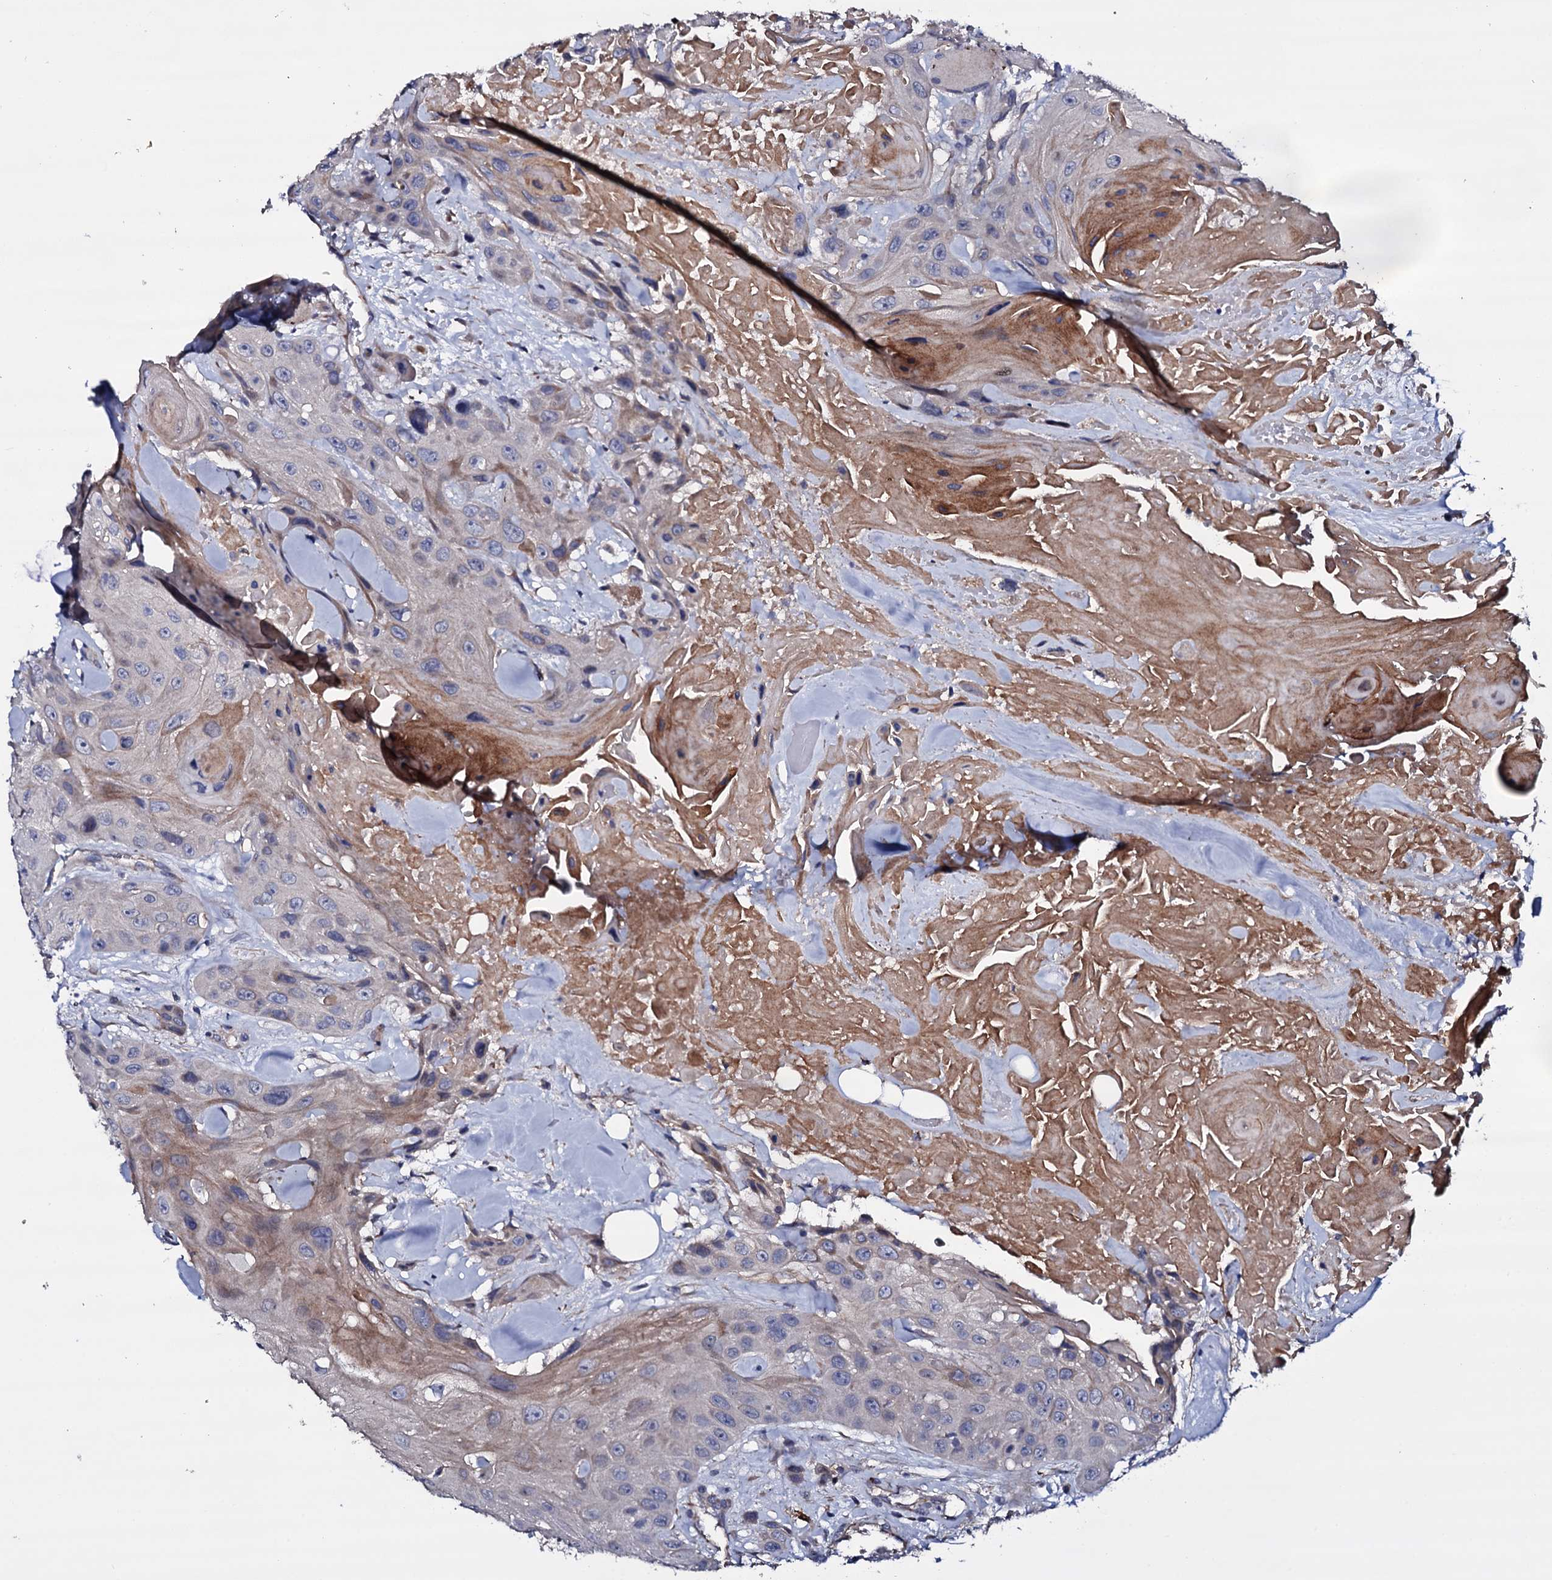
{"staining": {"intensity": "negative", "quantity": "none", "location": "none"}, "tissue": "head and neck cancer", "cell_type": "Tumor cells", "image_type": "cancer", "snomed": [{"axis": "morphology", "description": "Squamous cell carcinoma, NOS"}, {"axis": "topography", "description": "Head-Neck"}], "caption": "Histopathology image shows no significant protein expression in tumor cells of head and neck cancer (squamous cell carcinoma).", "gene": "BCL2L14", "patient": {"sex": "male", "age": 81}}